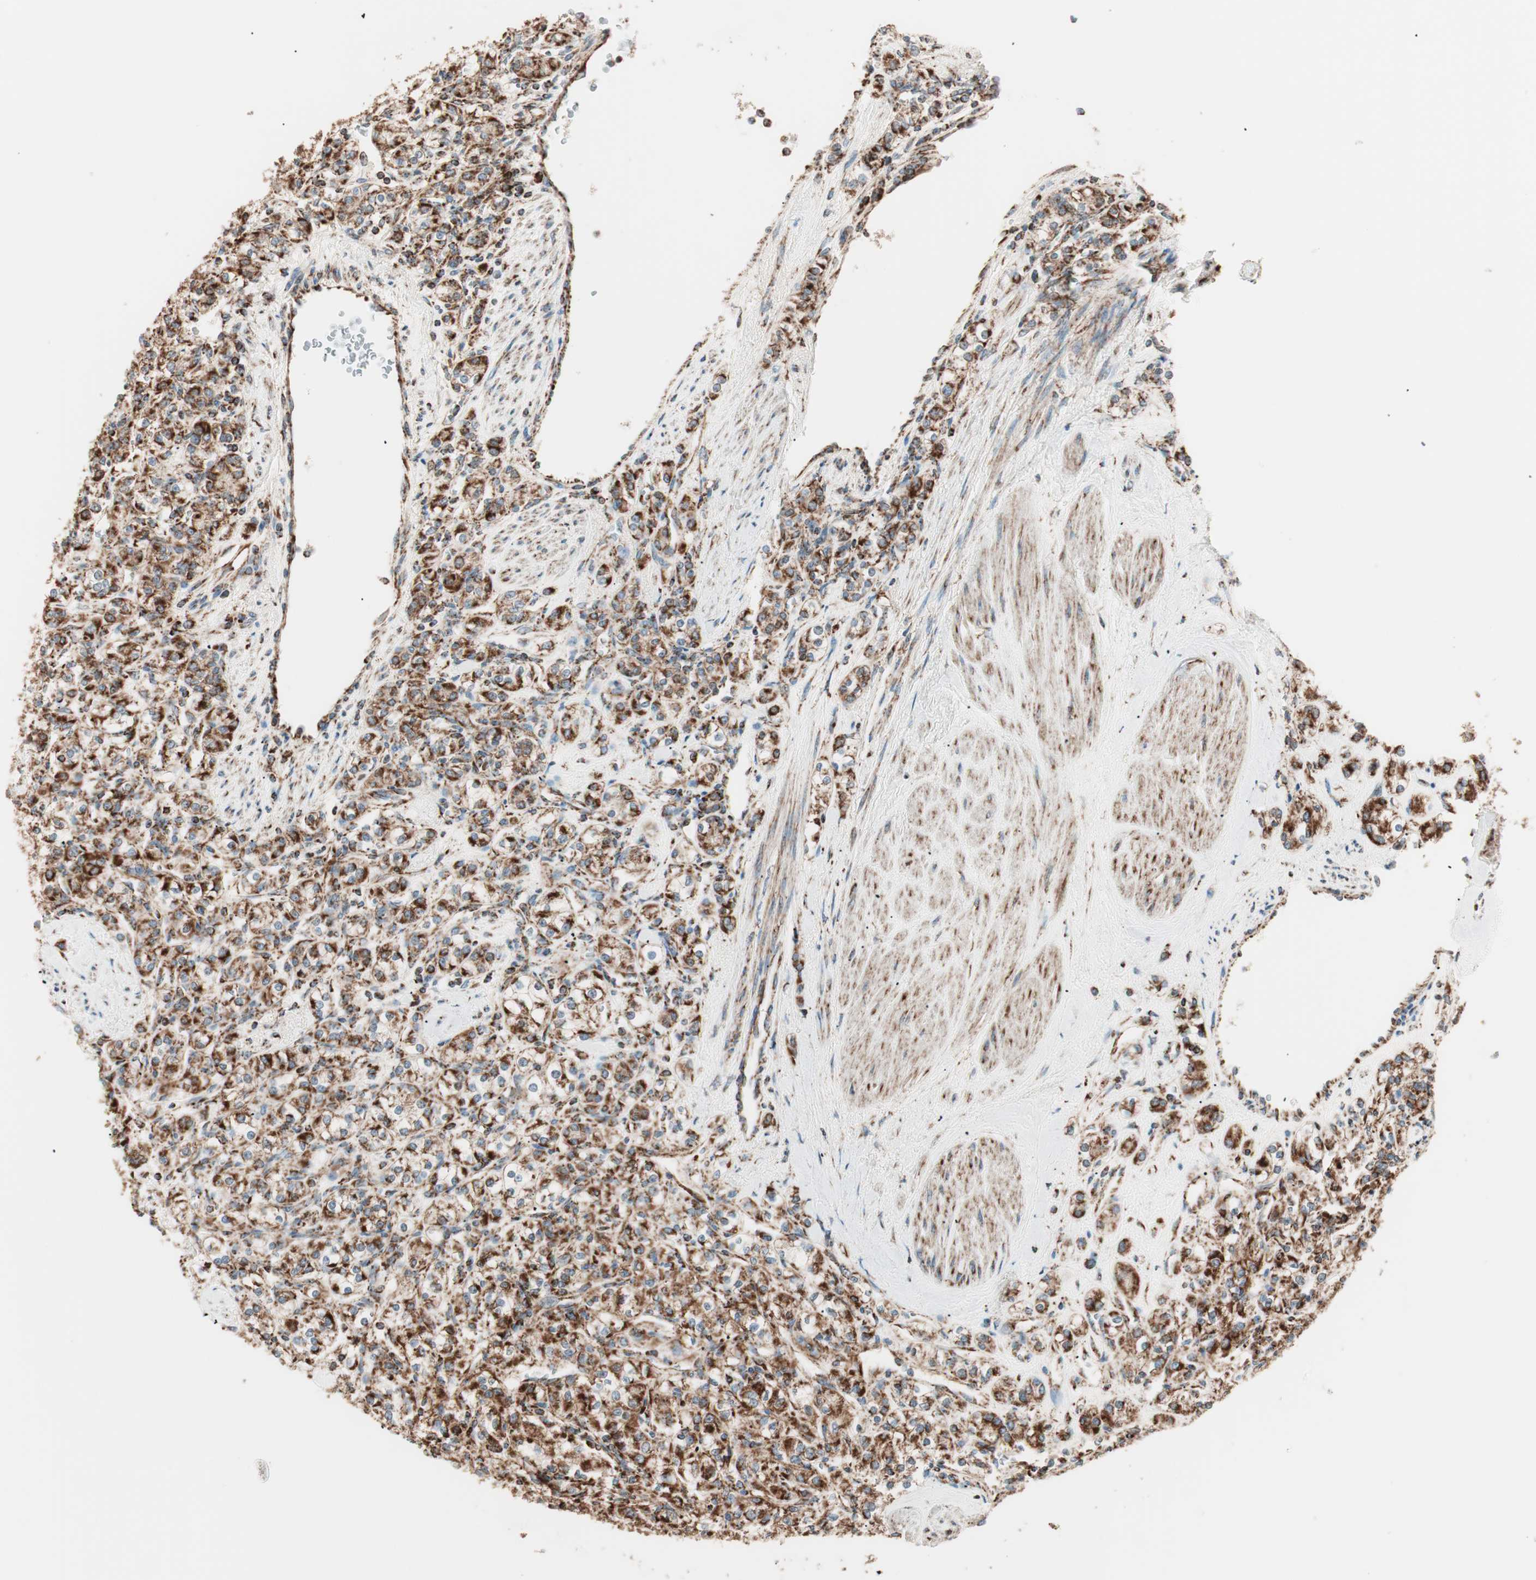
{"staining": {"intensity": "strong", "quantity": ">75%", "location": "cytoplasmic/membranous"}, "tissue": "renal cancer", "cell_type": "Tumor cells", "image_type": "cancer", "snomed": [{"axis": "morphology", "description": "Adenocarcinoma, NOS"}, {"axis": "topography", "description": "Kidney"}], "caption": "Immunohistochemistry of renal cancer exhibits high levels of strong cytoplasmic/membranous staining in approximately >75% of tumor cells.", "gene": "TOMM22", "patient": {"sex": "male", "age": 77}}